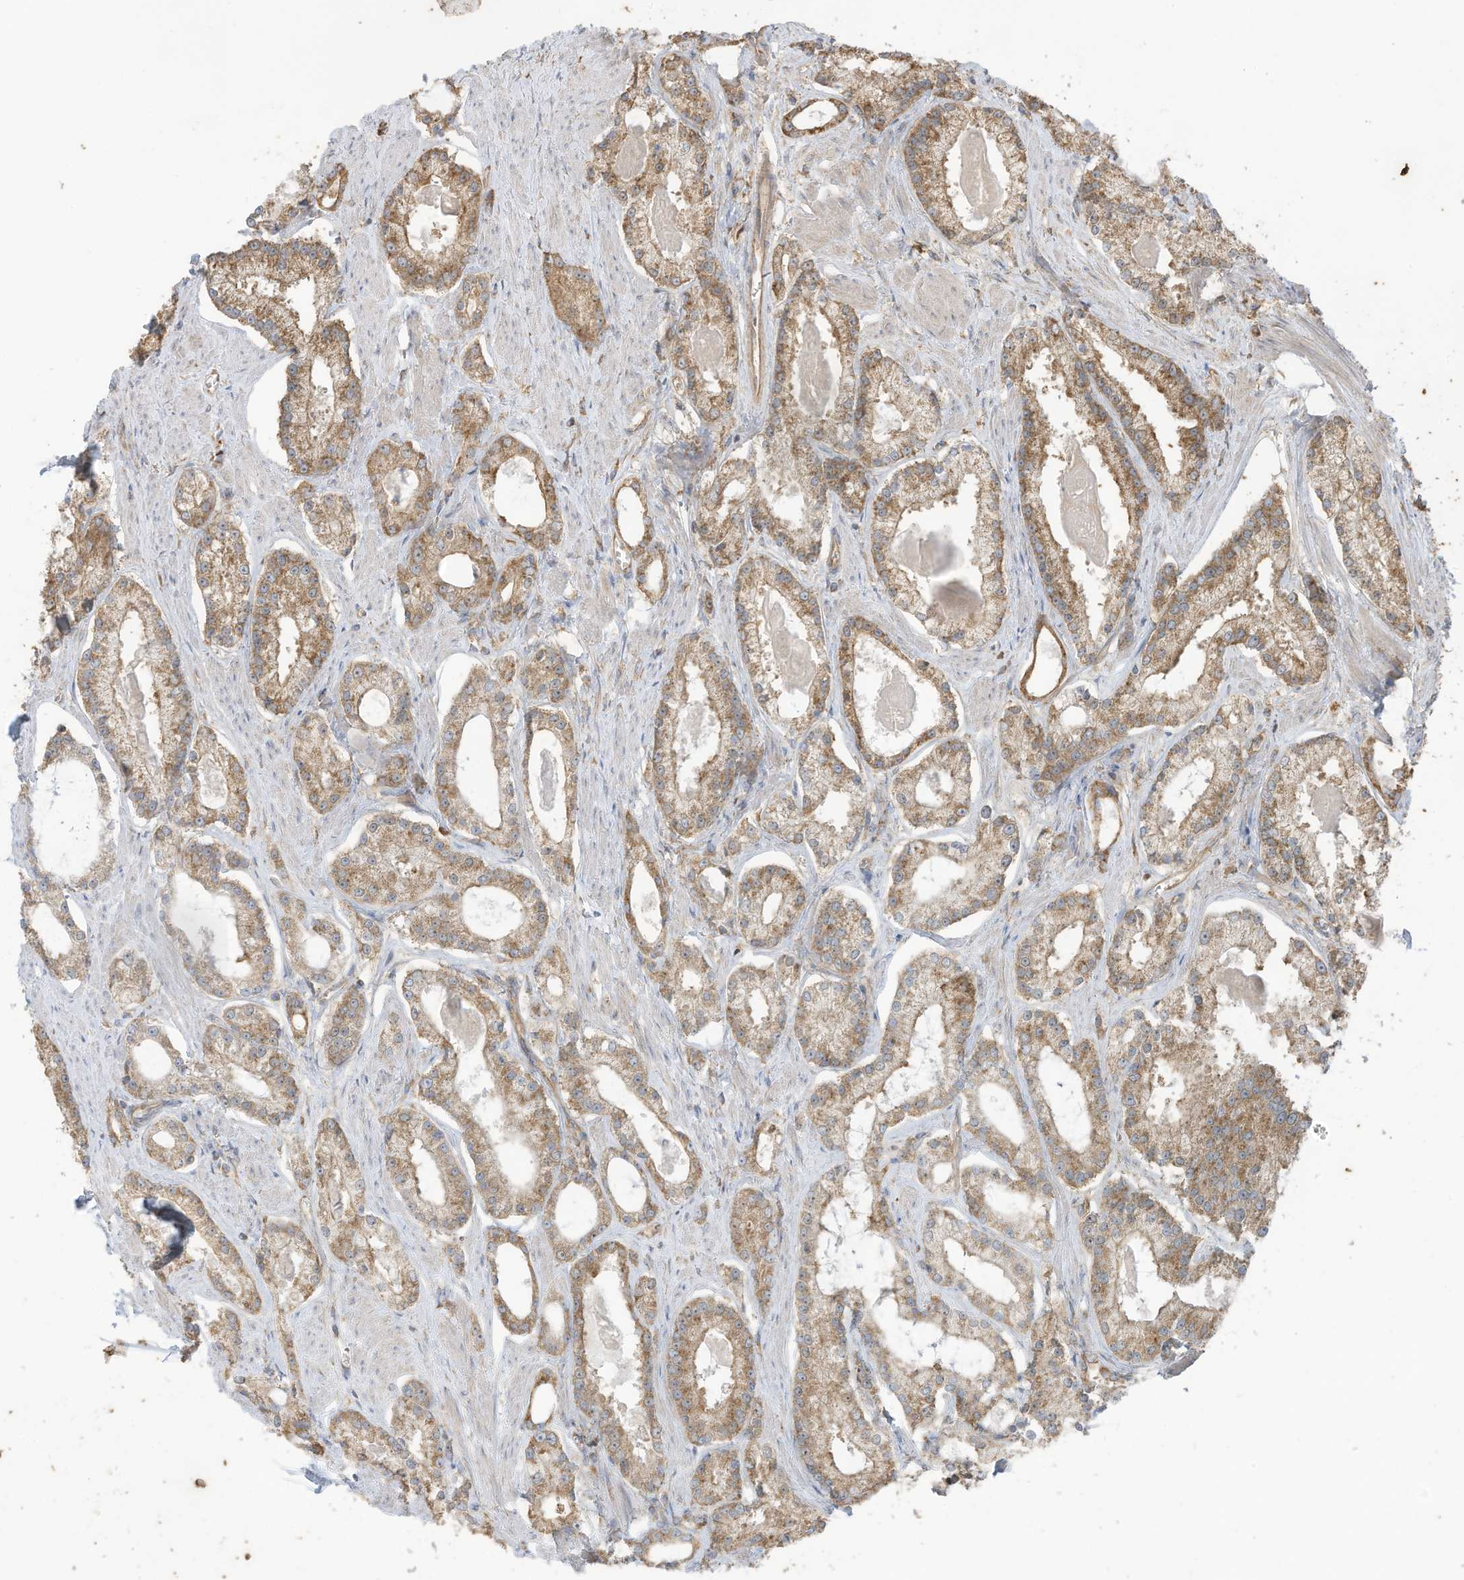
{"staining": {"intensity": "moderate", "quantity": ">75%", "location": "cytoplasmic/membranous"}, "tissue": "prostate cancer", "cell_type": "Tumor cells", "image_type": "cancer", "snomed": [{"axis": "morphology", "description": "Adenocarcinoma, Low grade"}, {"axis": "topography", "description": "Prostate"}], "caption": "Prostate cancer (low-grade adenocarcinoma) was stained to show a protein in brown. There is medium levels of moderate cytoplasmic/membranous staining in about >75% of tumor cells.", "gene": "CGAS", "patient": {"sex": "male", "age": 54}}